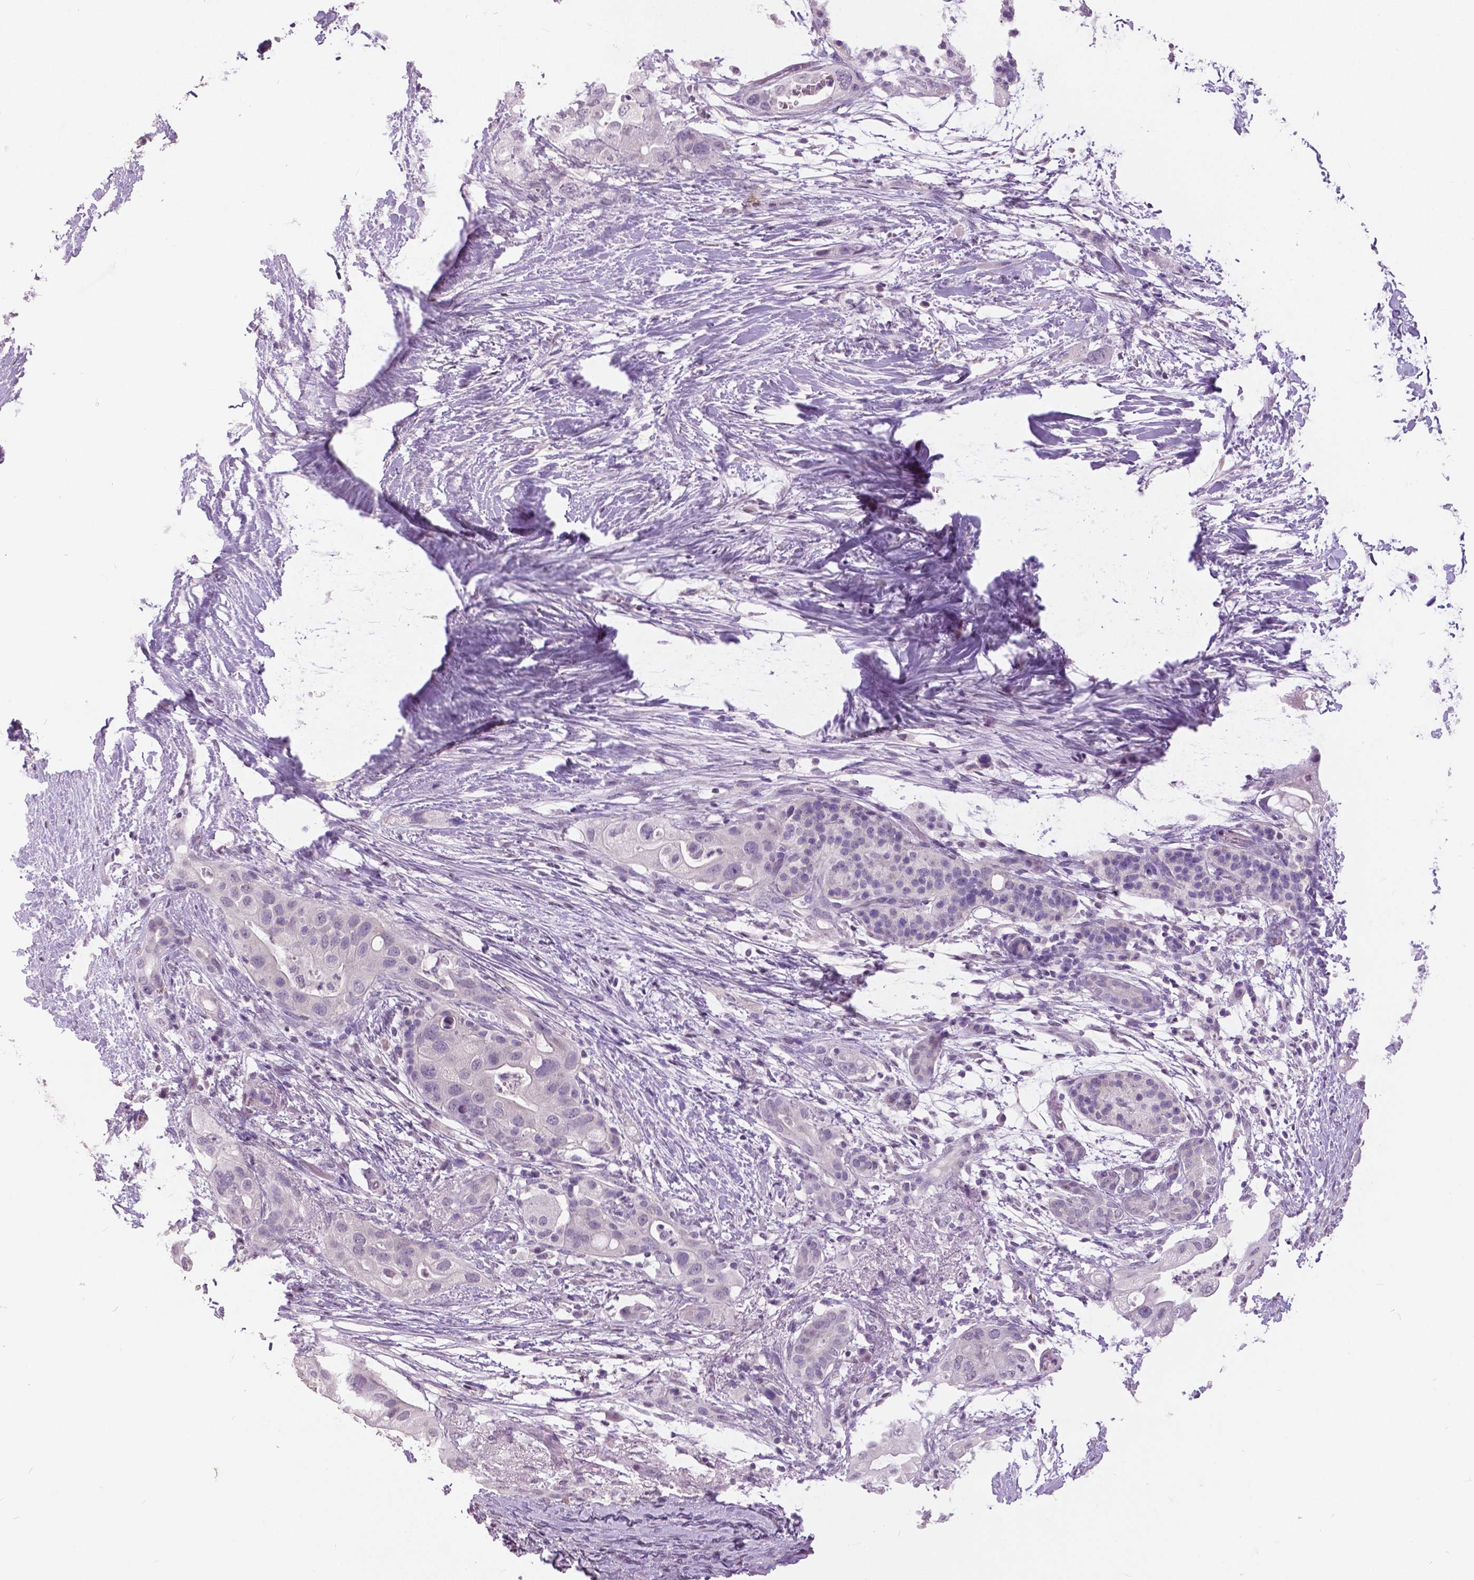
{"staining": {"intensity": "negative", "quantity": "none", "location": "none"}, "tissue": "pancreatic cancer", "cell_type": "Tumor cells", "image_type": "cancer", "snomed": [{"axis": "morphology", "description": "Adenocarcinoma, NOS"}, {"axis": "topography", "description": "Pancreas"}], "caption": "Protein analysis of pancreatic cancer exhibits no significant staining in tumor cells.", "gene": "GRIN2A", "patient": {"sex": "female", "age": 72}}